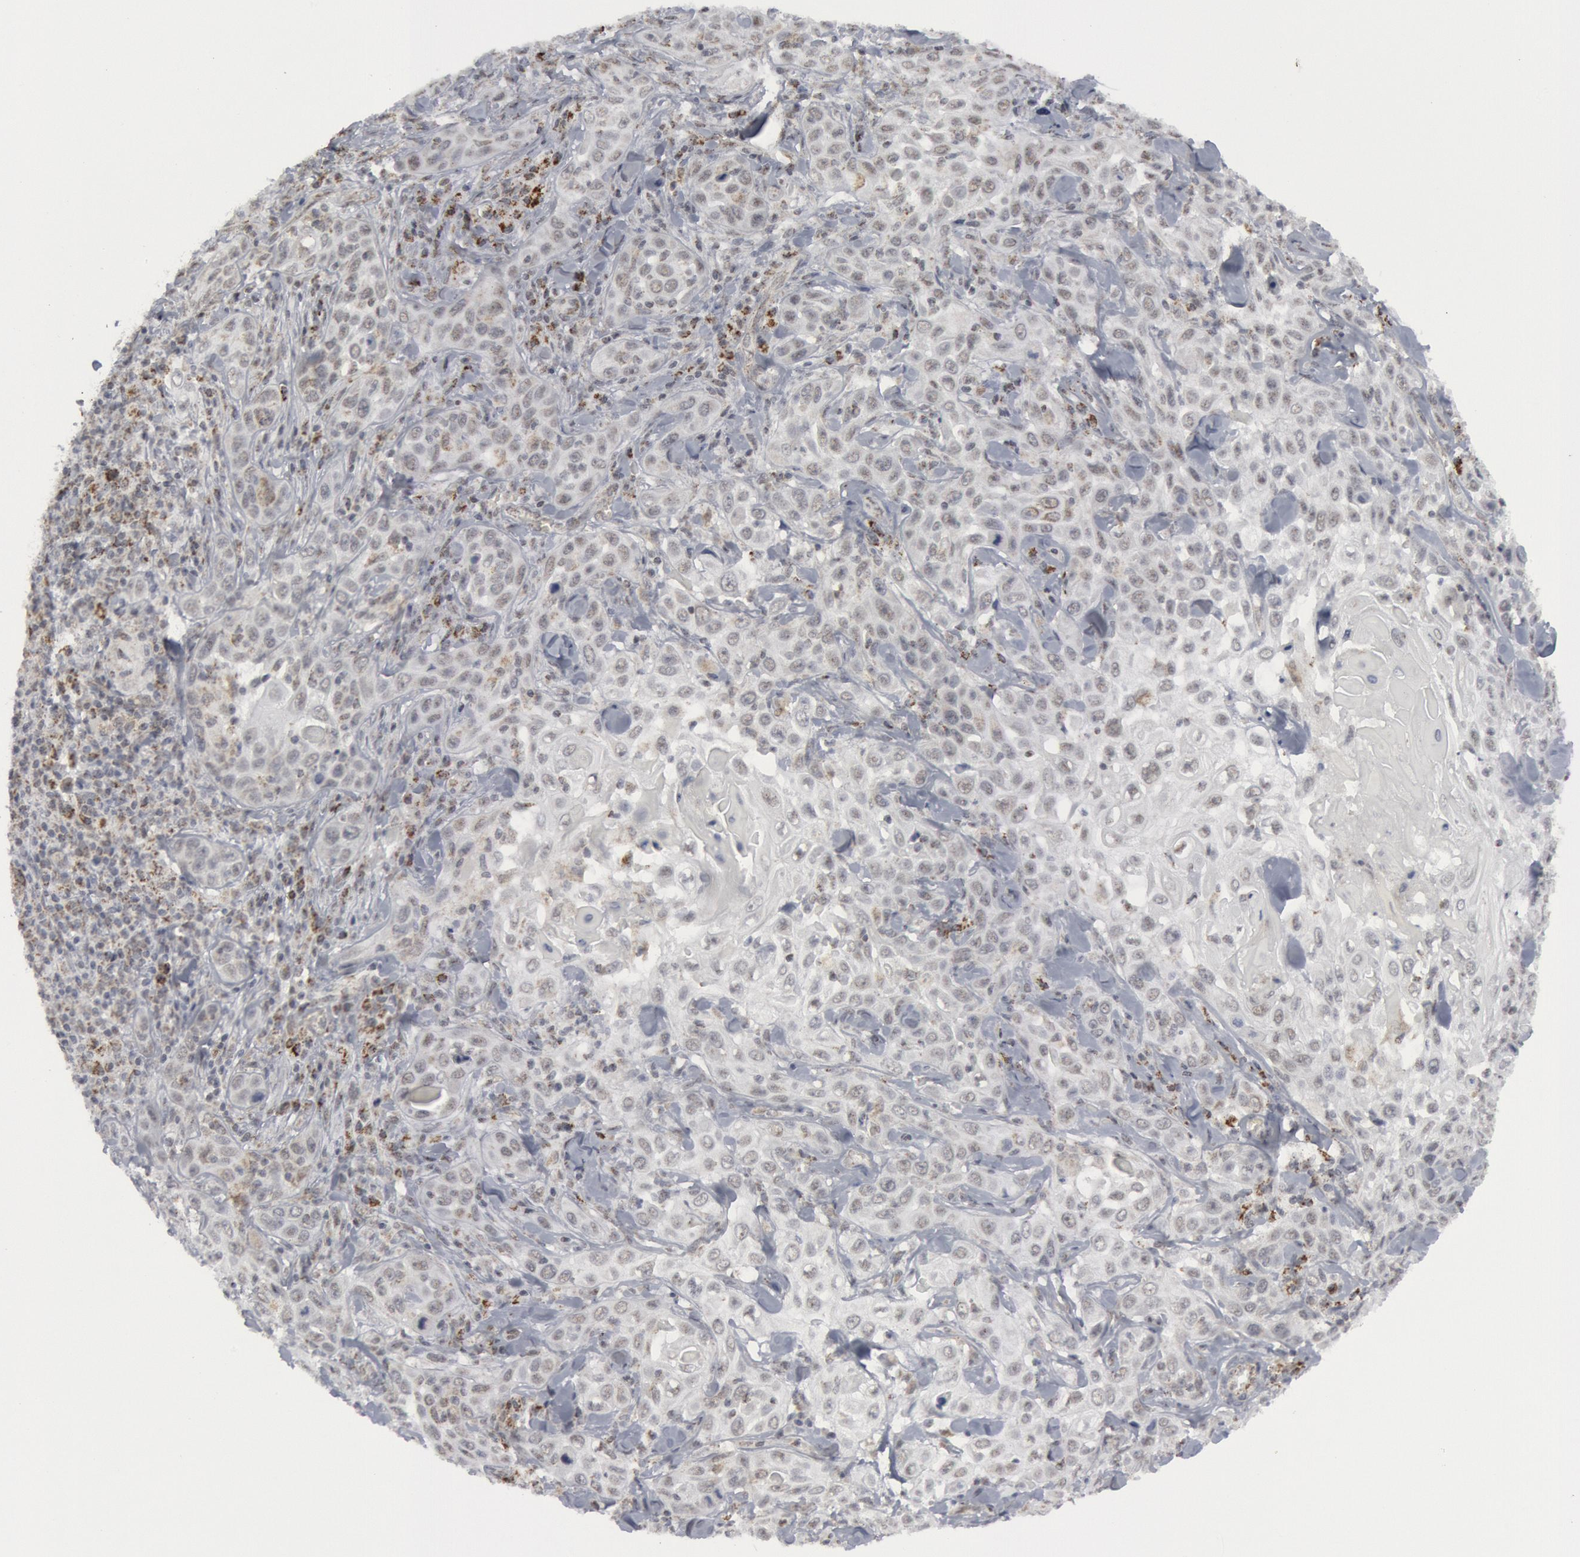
{"staining": {"intensity": "weak", "quantity": "<25%", "location": "nuclear"}, "tissue": "skin cancer", "cell_type": "Tumor cells", "image_type": "cancer", "snomed": [{"axis": "morphology", "description": "Squamous cell carcinoma, NOS"}, {"axis": "topography", "description": "Skin"}], "caption": "Skin cancer (squamous cell carcinoma) stained for a protein using IHC demonstrates no expression tumor cells.", "gene": "CASP9", "patient": {"sex": "male", "age": 84}}